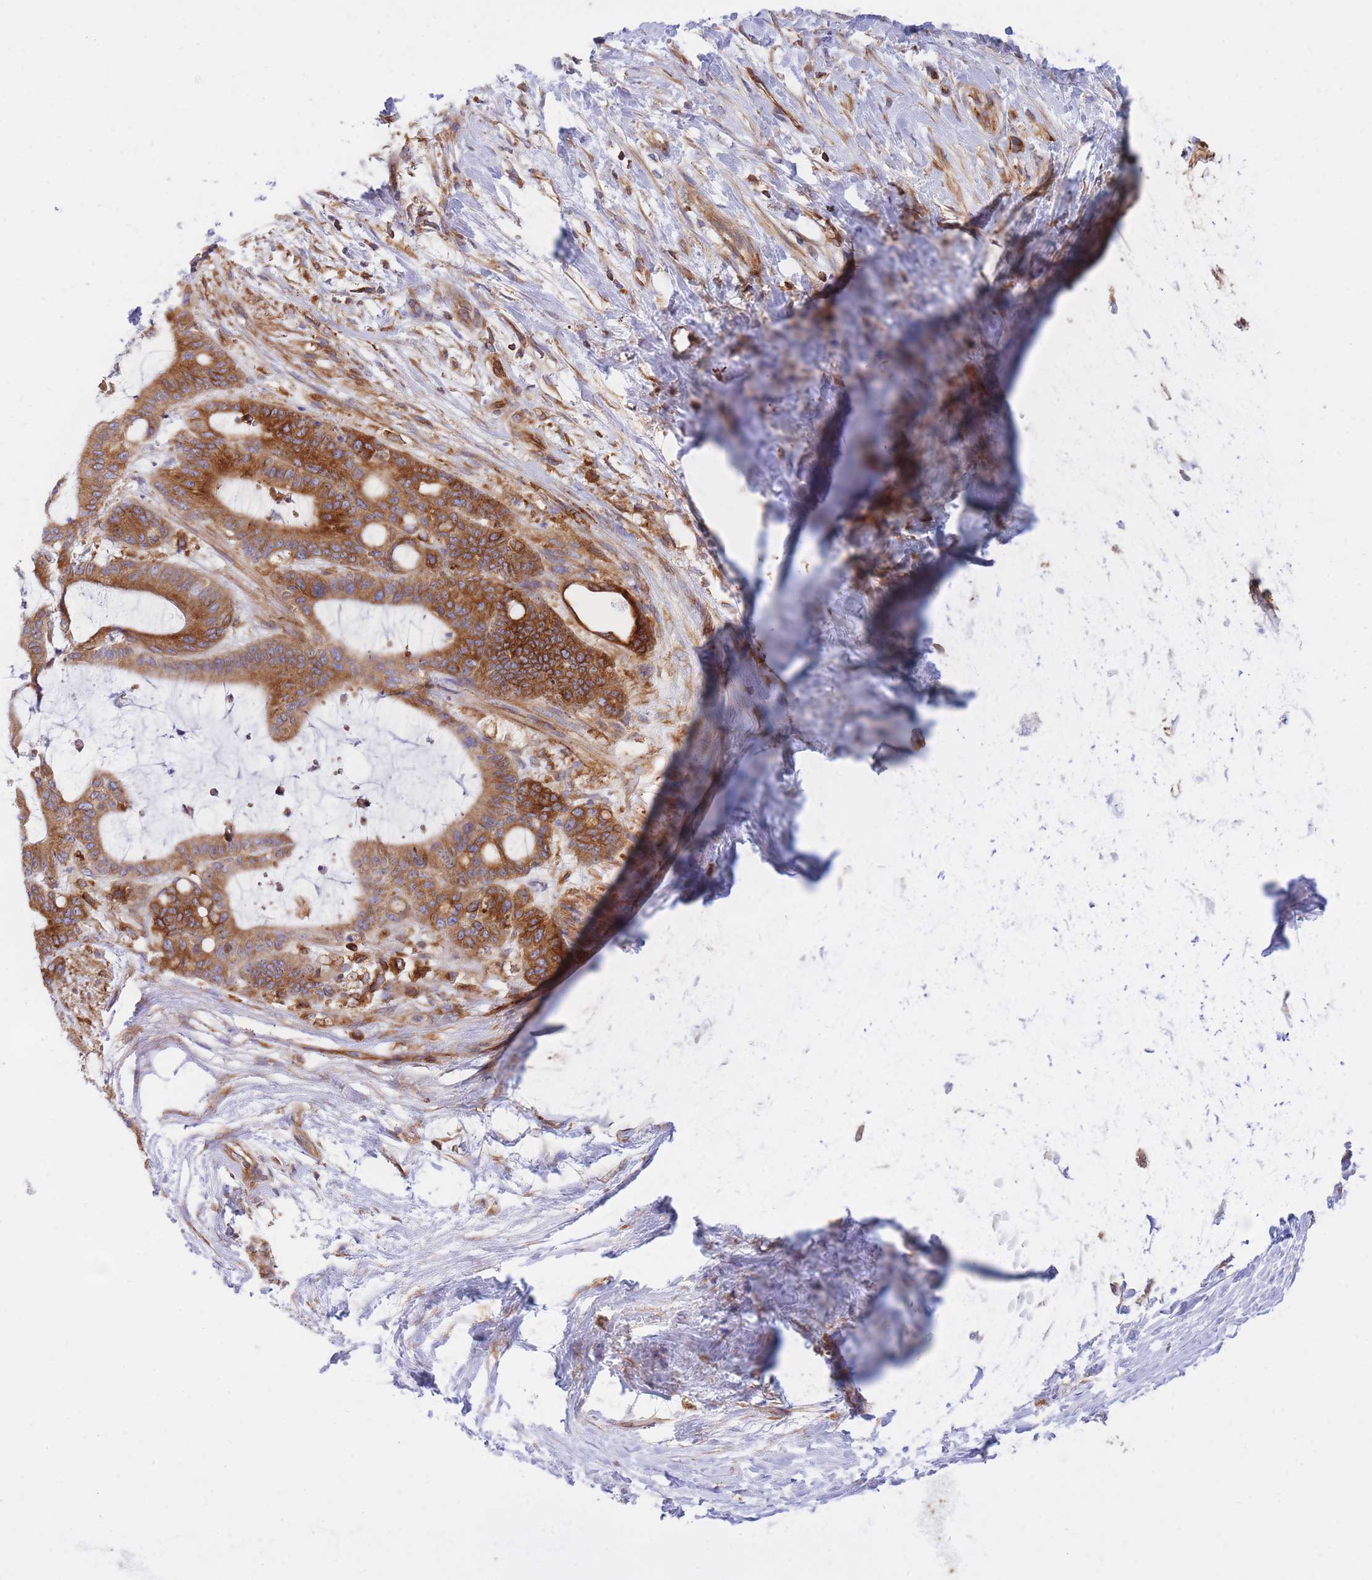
{"staining": {"intensity": "moderate", "quantity": ">75%", "location": "cytoplasmic/membranous"}, "tissue": "liver cancer", "cell_type": "Tumor cells", "image_type": "cancer", "snomed": [{"axis": "morphology", "description": "Normal tissue, NOS"}, {"axis": "morphology", "description": "Cholangiocarcinoma"}, {"axis": "topography", "description": "Liver"}, {"axis": "topography", "description": "Peripheral nerve tissue"}], "caption": "A high-resolution micrograph shows IHC staining of cholangiocarcinoma (liver), which reveals moderate cytoplasmic/membranous expression in approximately >75% of tumor cells.", "gene": "REM1", "patient": {"sex": "female", "age": 73}}